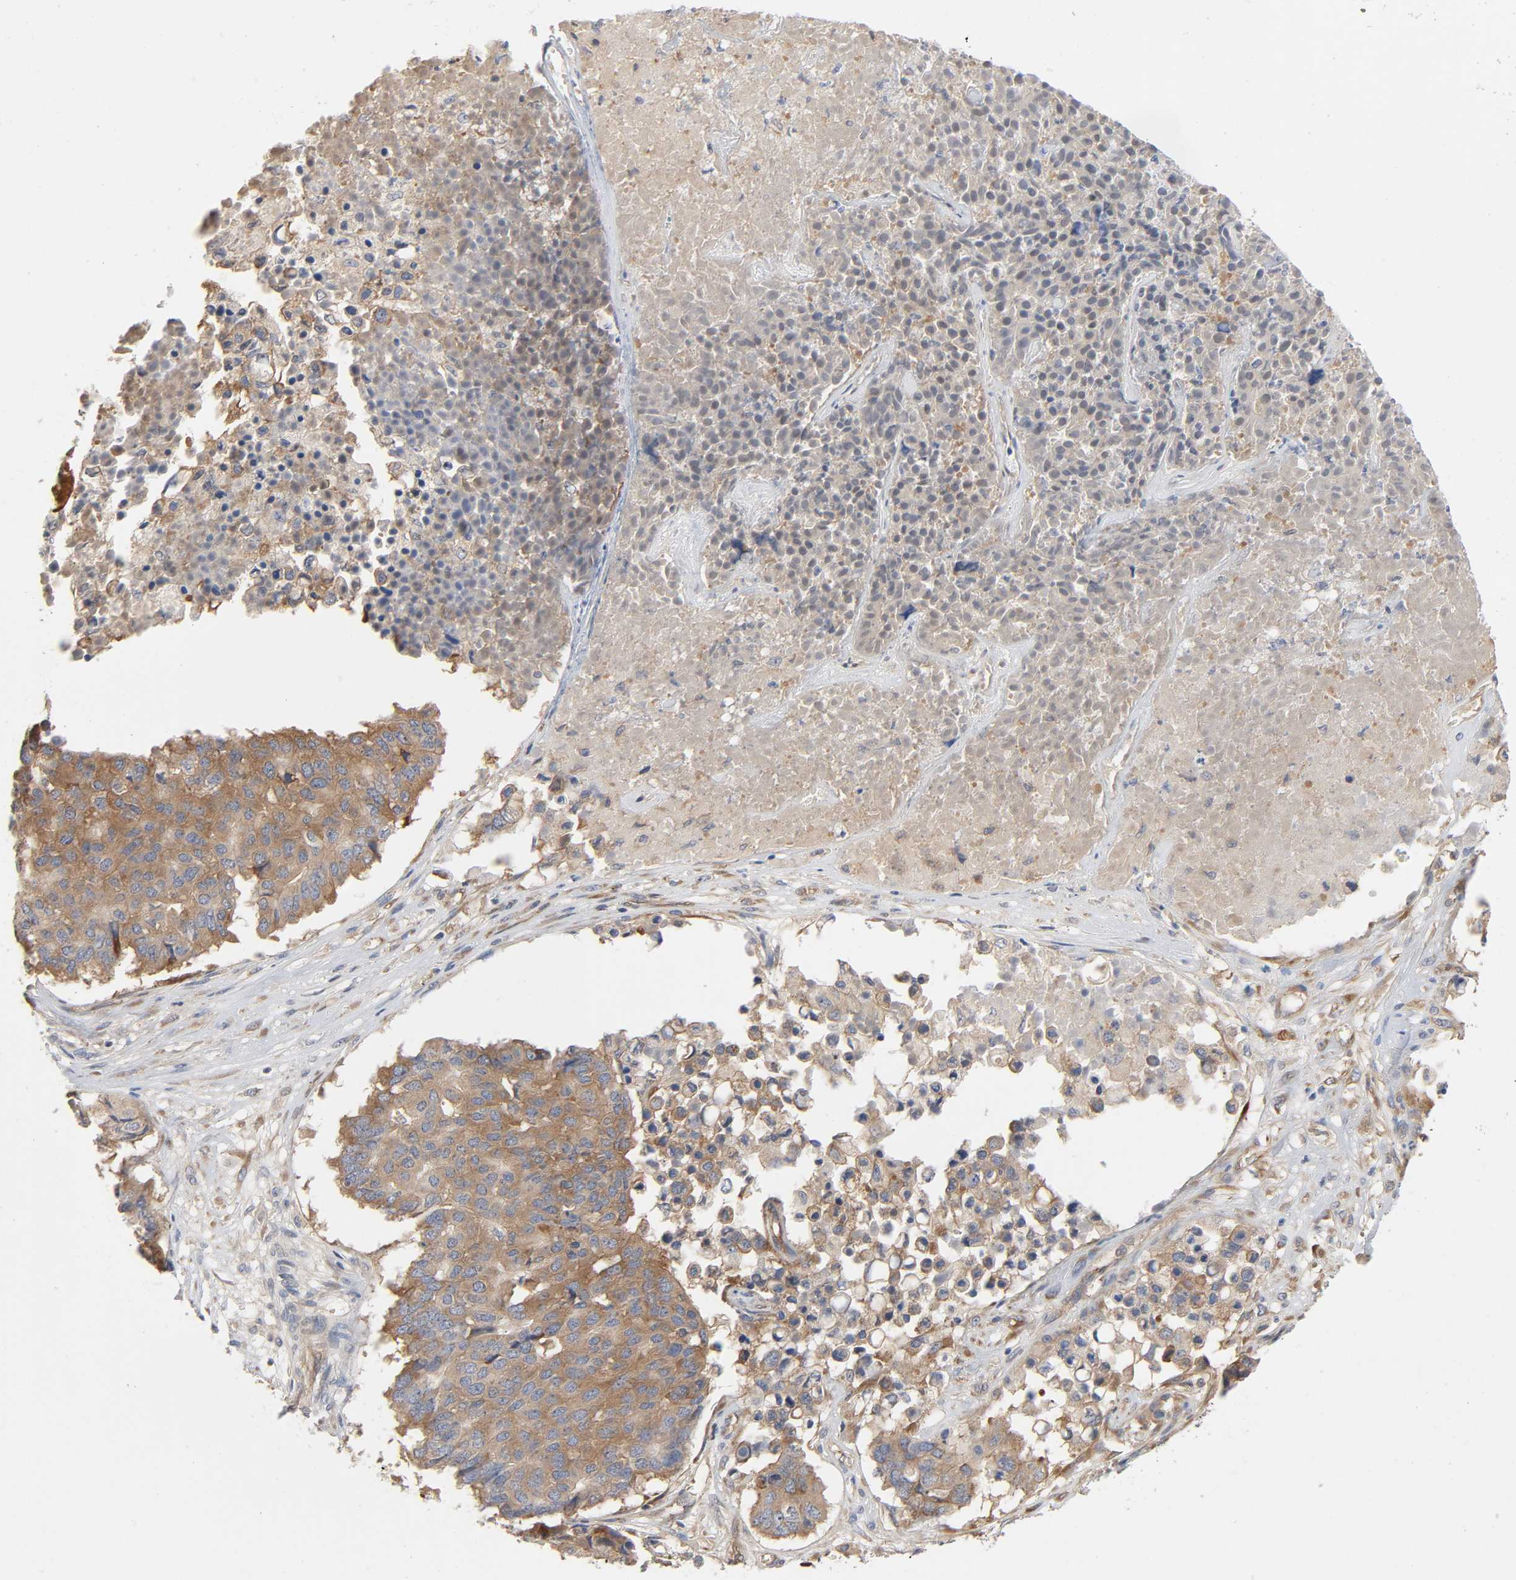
{"staining": {"intensity": "moderate", "quantity": ">75%", "location": "cytoplasmic/membranous"}, "tissue": "pancreatic cancer", "cell_type": "Tumor cells", "image_type": "cancer", "snomed": [{"axis": "morphology", "description": "Adenocarcinoma, NOS"}, {"axis": "topography", "description": "Pancreas"}], "caption": "Immunohistochemistry staining of pancreatic cancer (adenocarcinoma), which exhibits medium levels of moderate cytoplasmic/membranous expression in approximately >75% of tumor cells indicating moderate cytoplasmic/membranous protein positivity. The staining was performed using DAB (3,3'-diaminobenzidine) (brown) for protein detection and nuclei were counterstained in hematoxylin (blue).", "gene": "SCHIP1", "patient": {"sex": "male", "age": 50}}